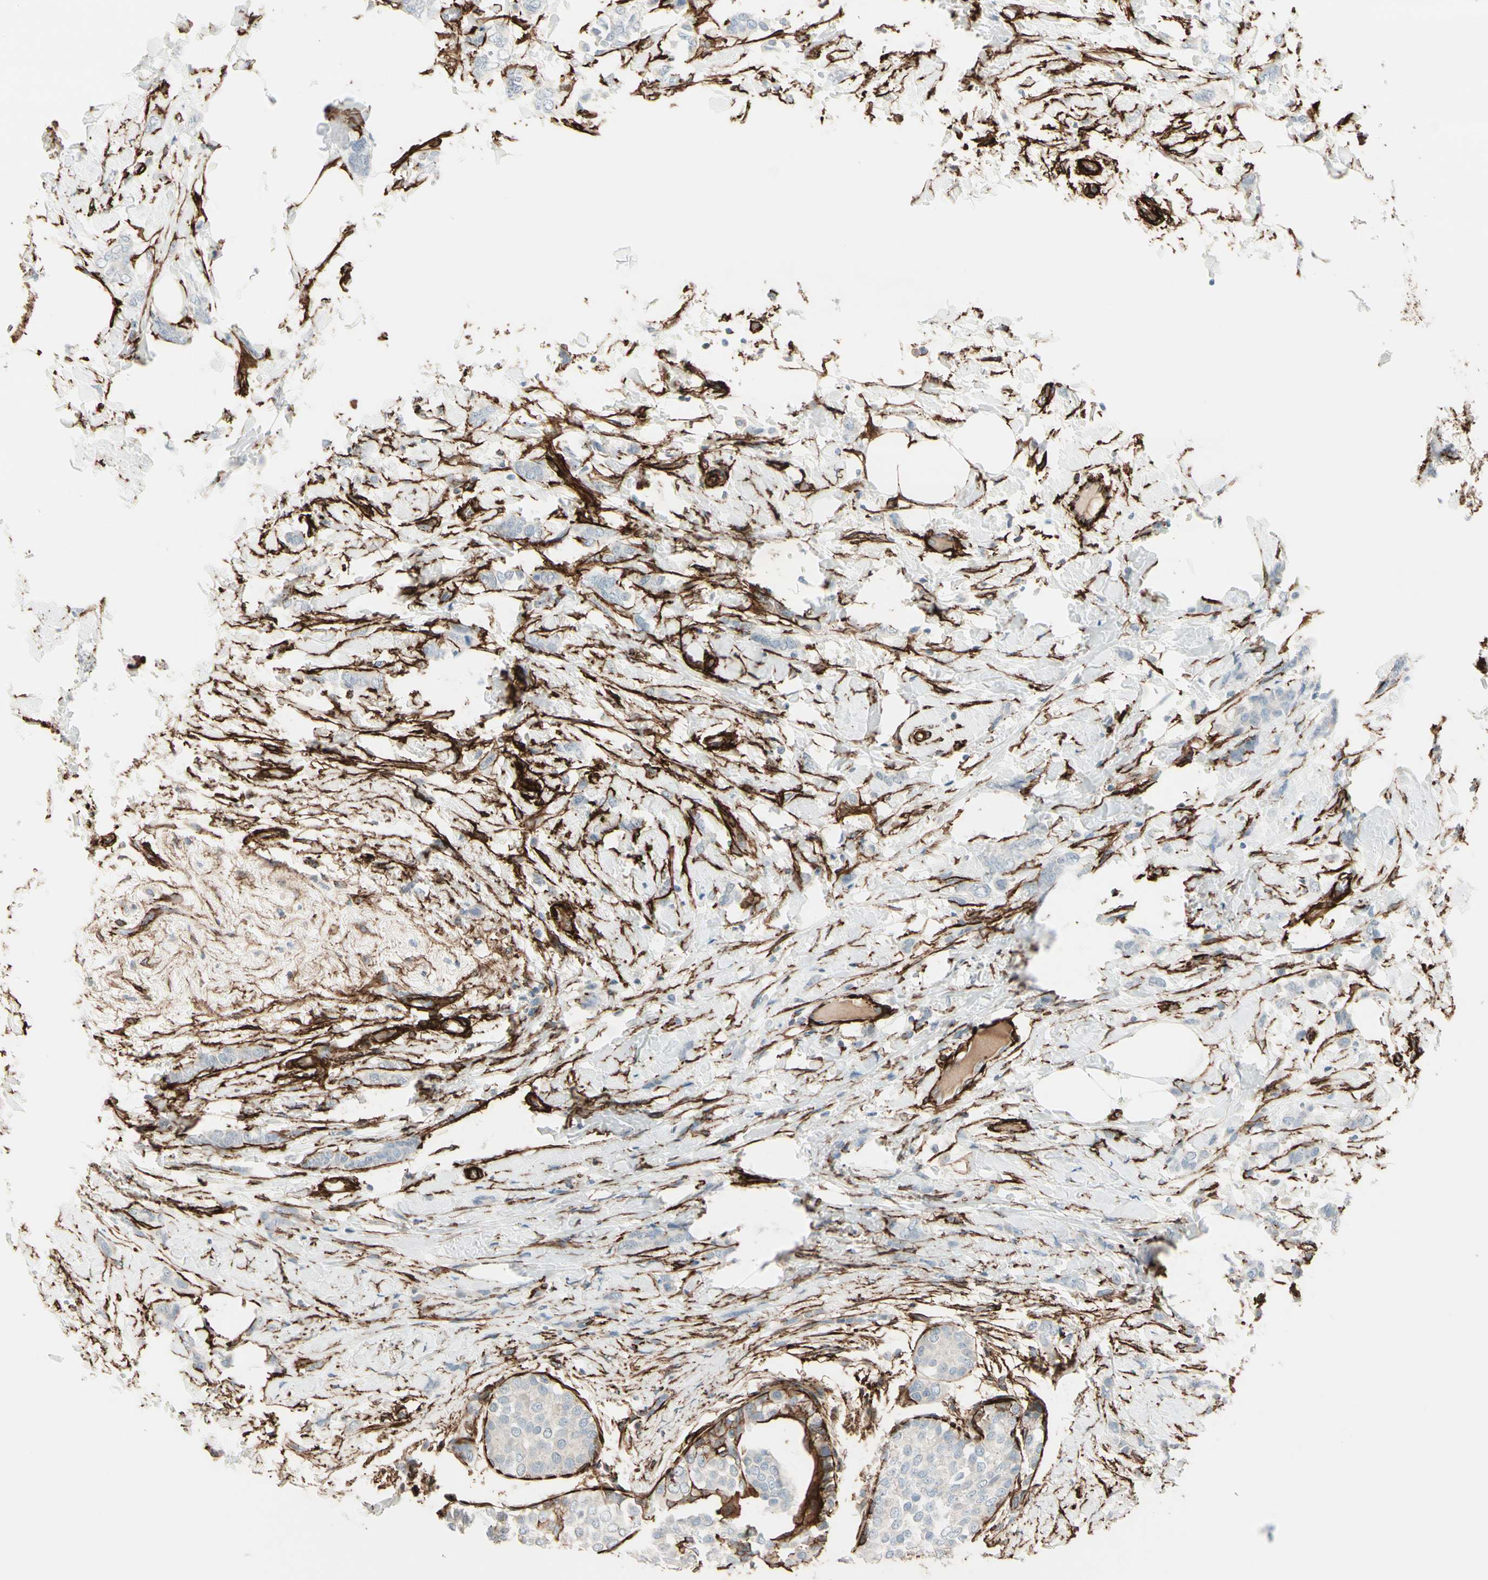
{"staining": {"intensity": "negative", "quantity": "none", "location": "none"}, "tissue": "breast cancer", "cell_type": "Tumor cells", "image_type": "cancer", "snomed": [{"axis": "morphology", "description": "Lobular carcinoma, in situ"}, {"axis": "morphology", "description": "Lobular carcinoma"}, {"axis": "topography", "description": "Breast"}], "caption": "Immunohistochemical staining of human breast cancer reveals no significant positivity in tumor cells. The staining was performed using DAB (3,3'-diaminobenzidine) to visualize the protein expression in brown, while the nuclei were stained in blue with hematoxylin (Magnification: 20x).", "gene": "CALD1", "patient": {"sex": "female", "age": 41}}